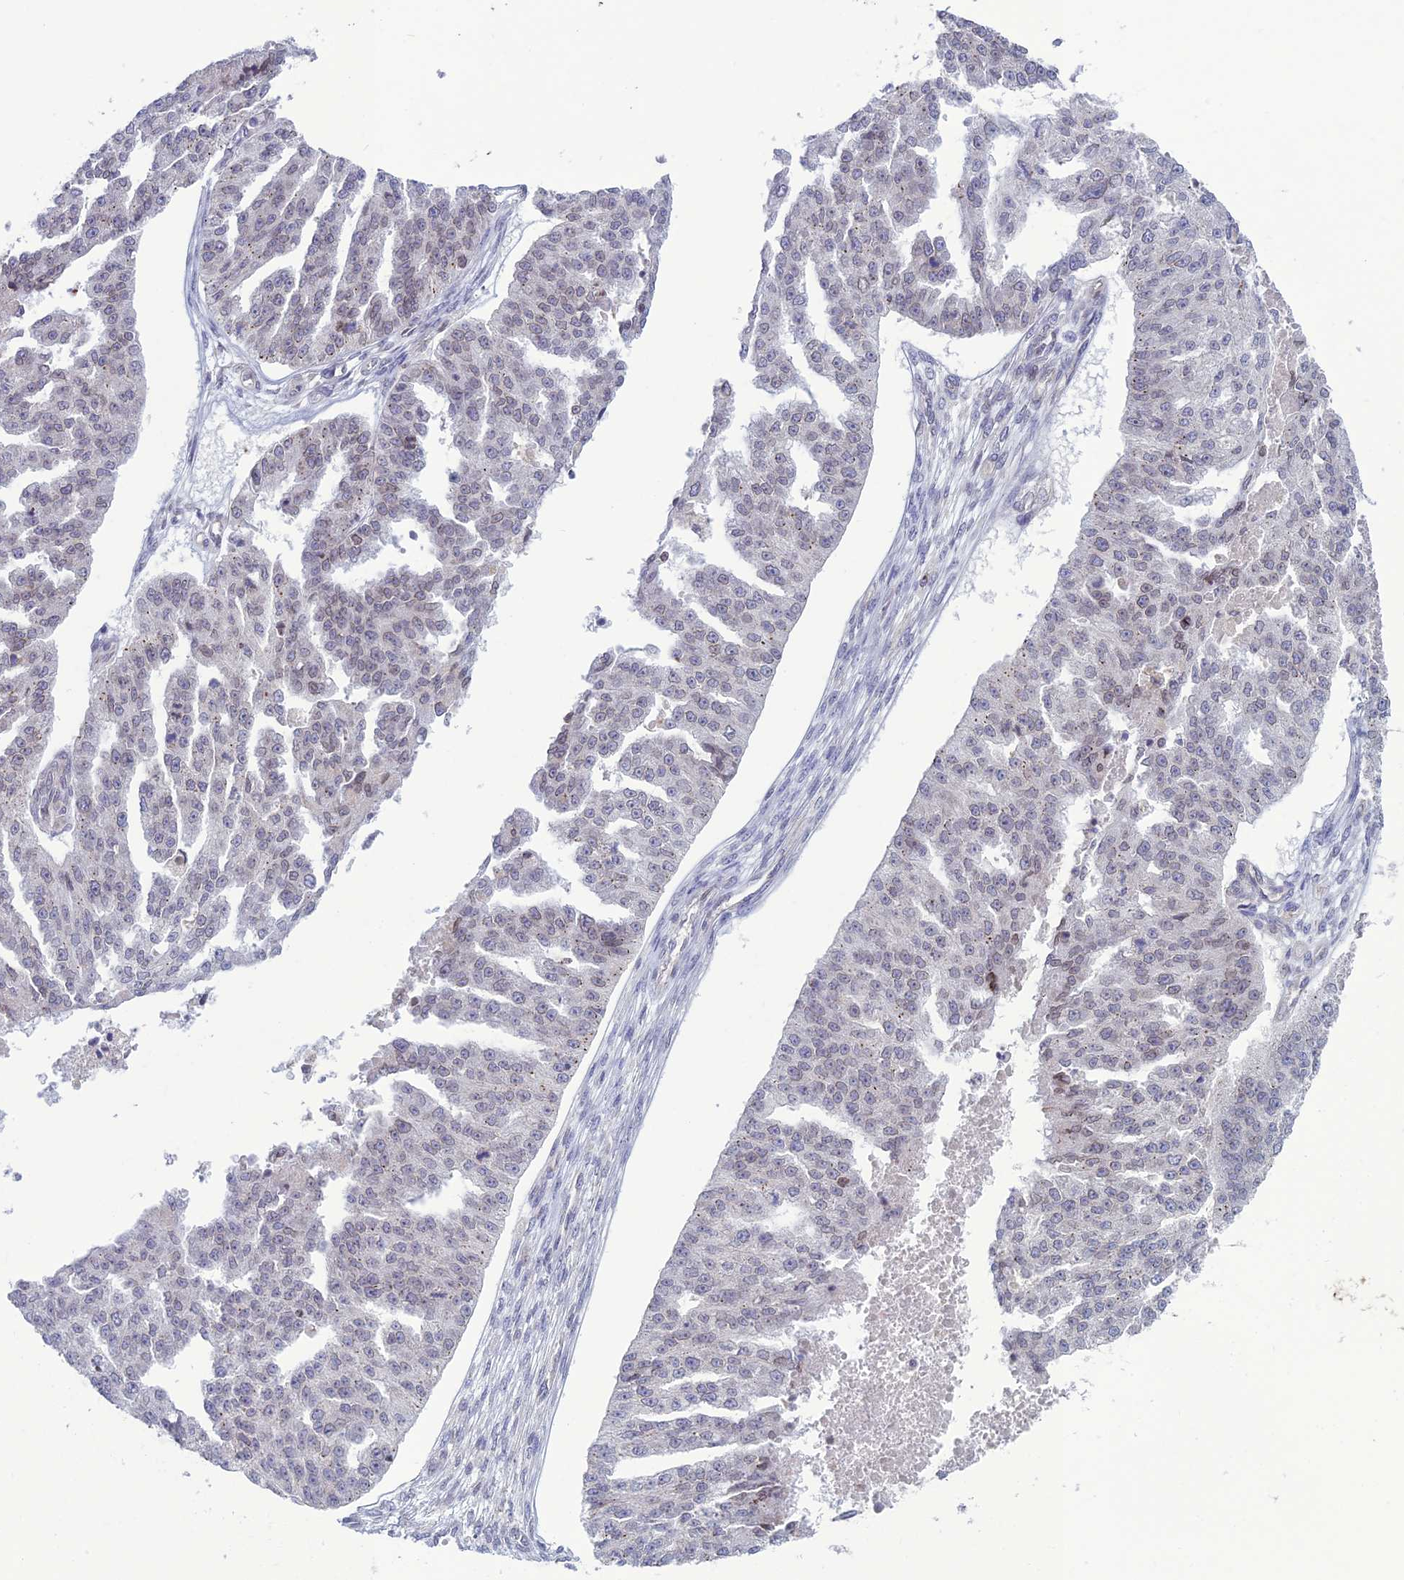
{"staining": {"intensity": "weak", "quantity": "<25%", "location": "cytoplasmic/membranous,nuclear"}, "tissue": "ovarian cancer", "cell_type": "Tumor cells", "image_type": "cancer", "snomed": [{"axis": "morphology", "description": "Cystadenocarcinoma, serous, NOS"}, {"axis": "topography", "description": "Ovary"}], "caption": "The immunohistochemistry image has no significant staining in tumor cells of serous cystadenocarcinoma (ovarian) tissue.", "gene": "WDR46", "patient": {"sex": "female", "age": 58}}